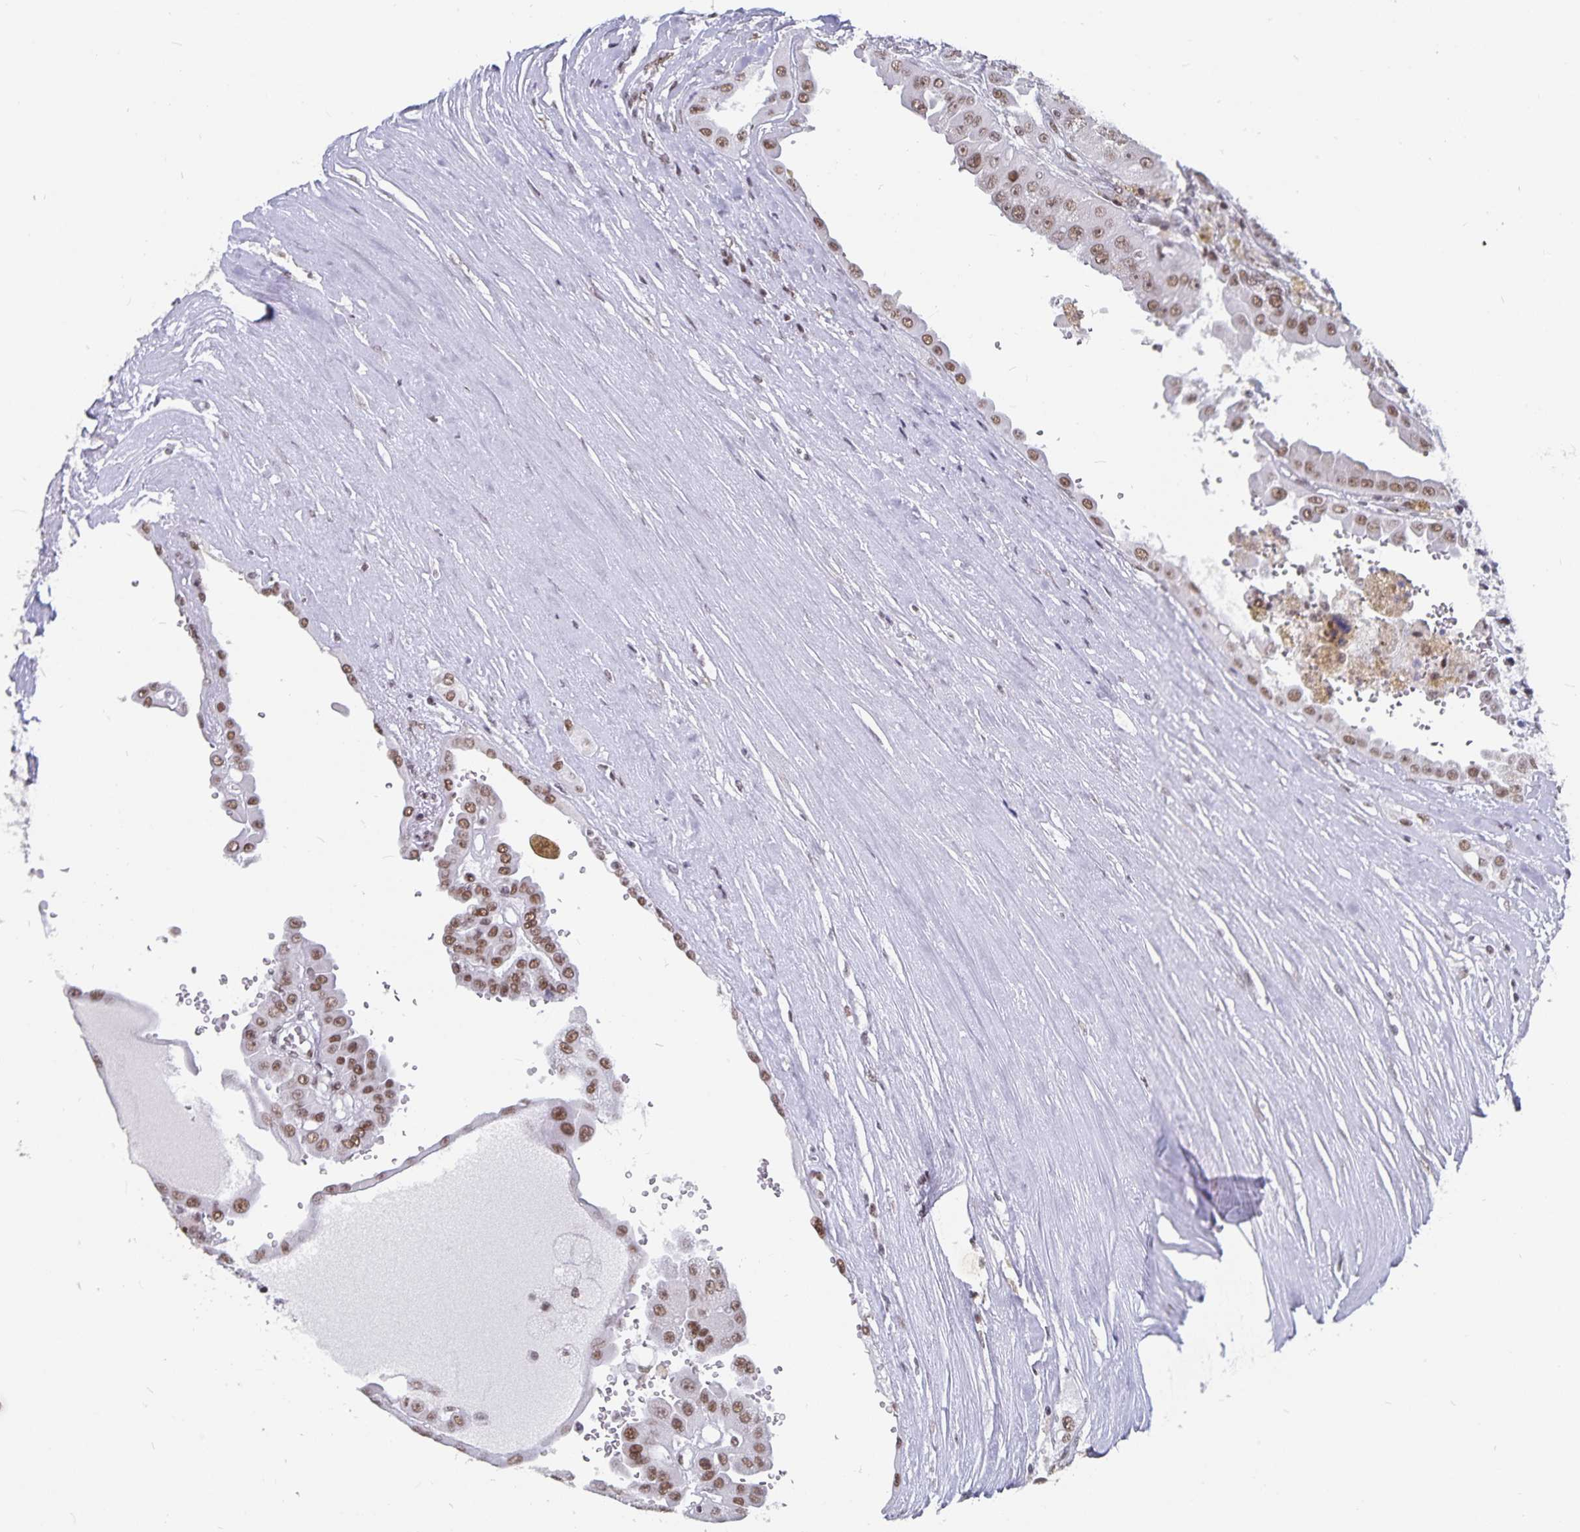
{"staining": {"intensity": "moderate", "quantity": ">75%", "location": "nuclear"}, "tissue": "renal cancer", "cell_type": "Tumor cells", "image_type": "cancer", "snomed": [{"axis": "morphology", "description": "Adenocarcinoma, NOS"}, {"axis": "topography", "description": "Kidney"}], "caption": "There is medium levels of moderate nuclear positivity in tumor cells of renal adenocarcinoma, as demonstrated by immunohistochemical staining (brown color).", "gene": "PBX2", "patient": {"sex": "male", "age": 58}}